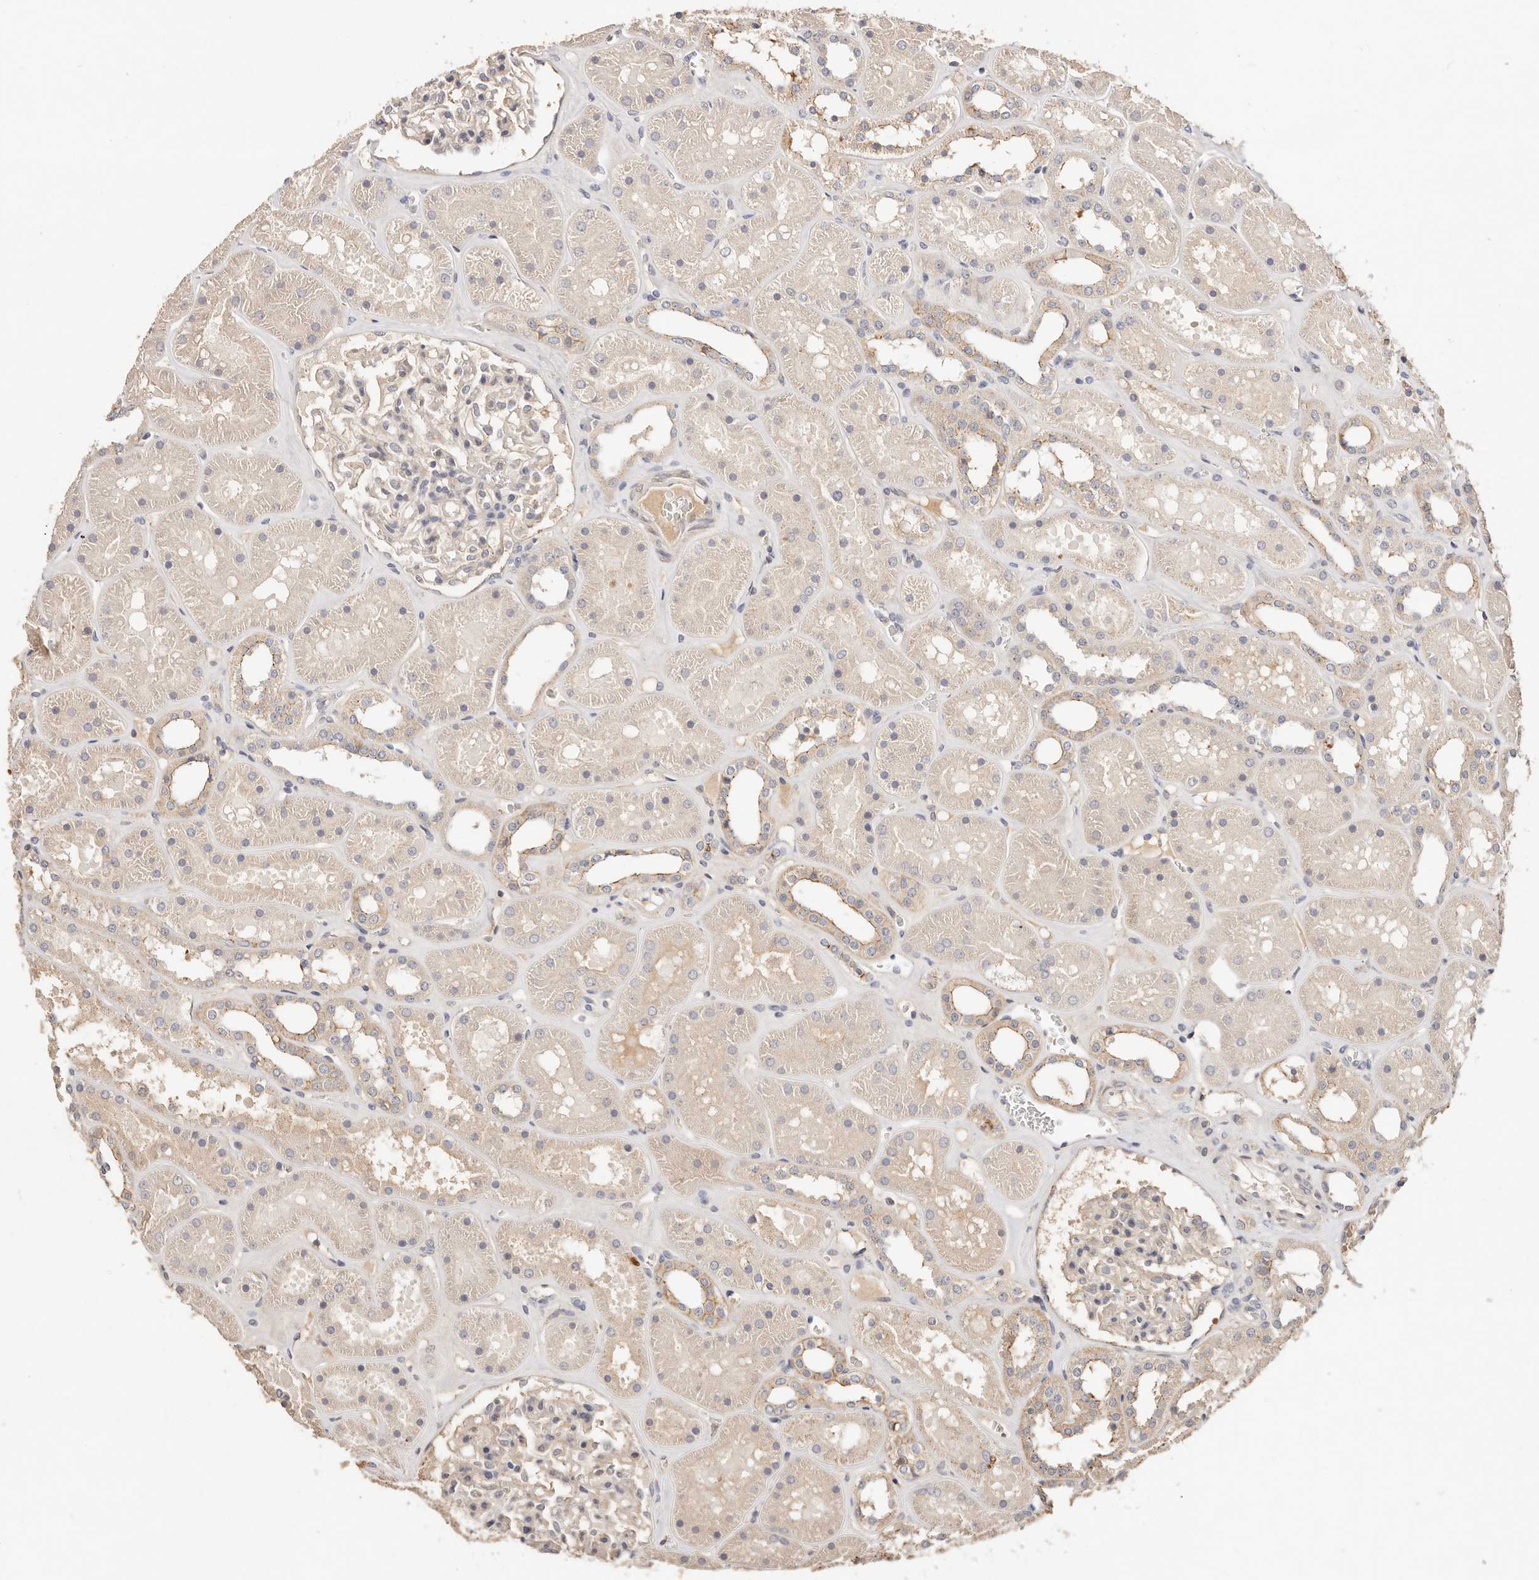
{"staining": {"intensity": "weak", "quantity": "<25%", "location": "cytoplasmic/membranous"}, "tissue": "kidney", "cell_type": "Cells in glomeruli", "image_type": "normal", "snomed": [{"axis": "morphology", "description": "Normal tissue, NOS"}, {"axis": "topography", "description": "Kidney"}], "caption": "This histopathology image is of benign kidney stained with immunohistochemistry (IHC) to label a protein in brown with the nuclei are counter-stained blue. There is no positivity in cells in glomeruli. (Immunohistochemistry (ihc), brightfield microscopy, high magnification).", "gene": "CXADR", "patient": {"sex": "female", "age": 41}}